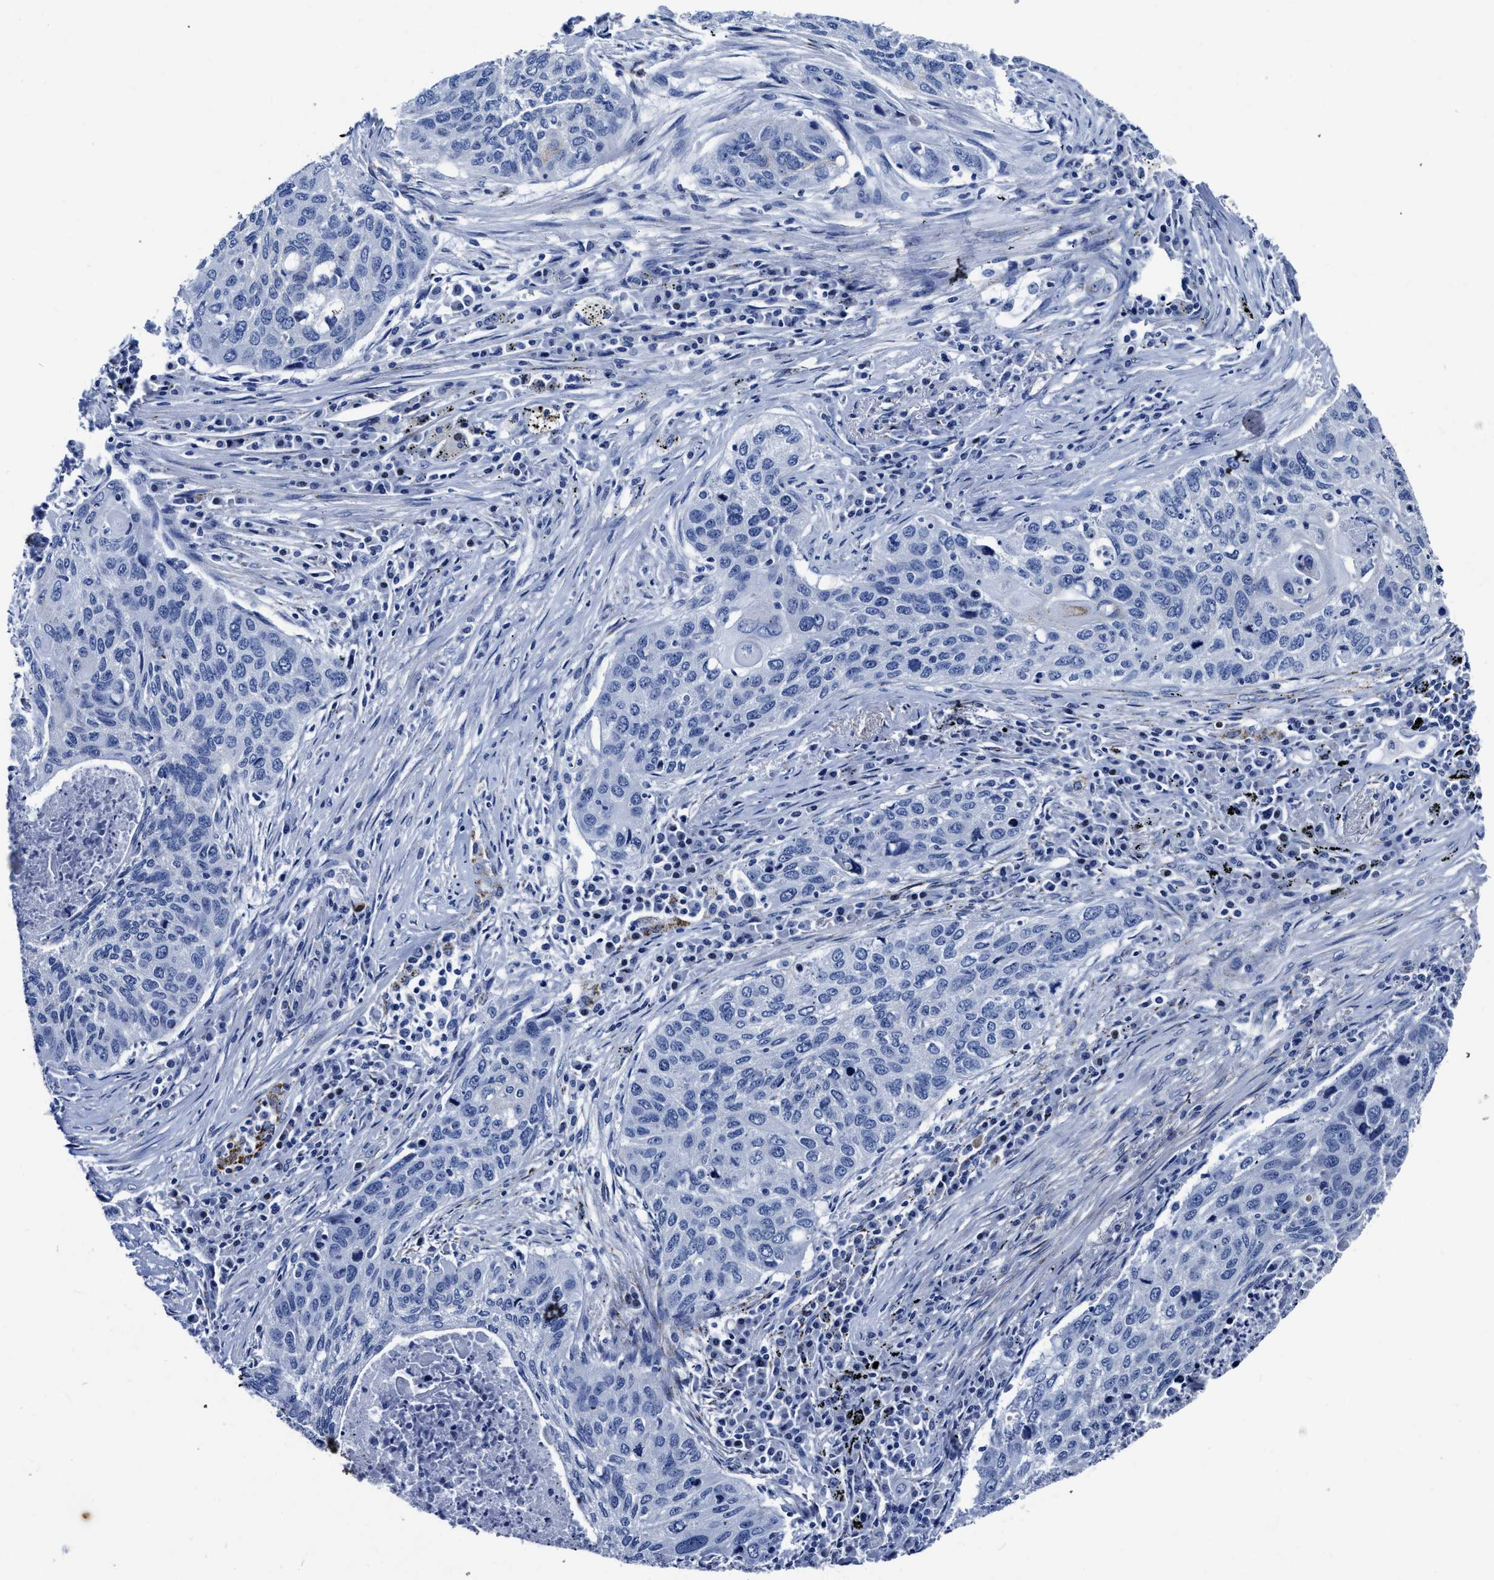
{"staining": {"intensity": "negative", "quantity": "none", "location": "none"}, "tissue": "lung cancer", "cell_type": "Tumor cells", "image_type": "cancer", "snomed": [{"axis": "morphology", "description": "Squamous cell carcinoma, NOS"}, {"axis": "topography", "description": "Lung"}], "caption": "Immunohistochemical staining of lung squamous cell carcinoma displays no significant staining in tumor cells.", "gene": "KCNMB3", "patient": {"sex": "female", "age": 63}}